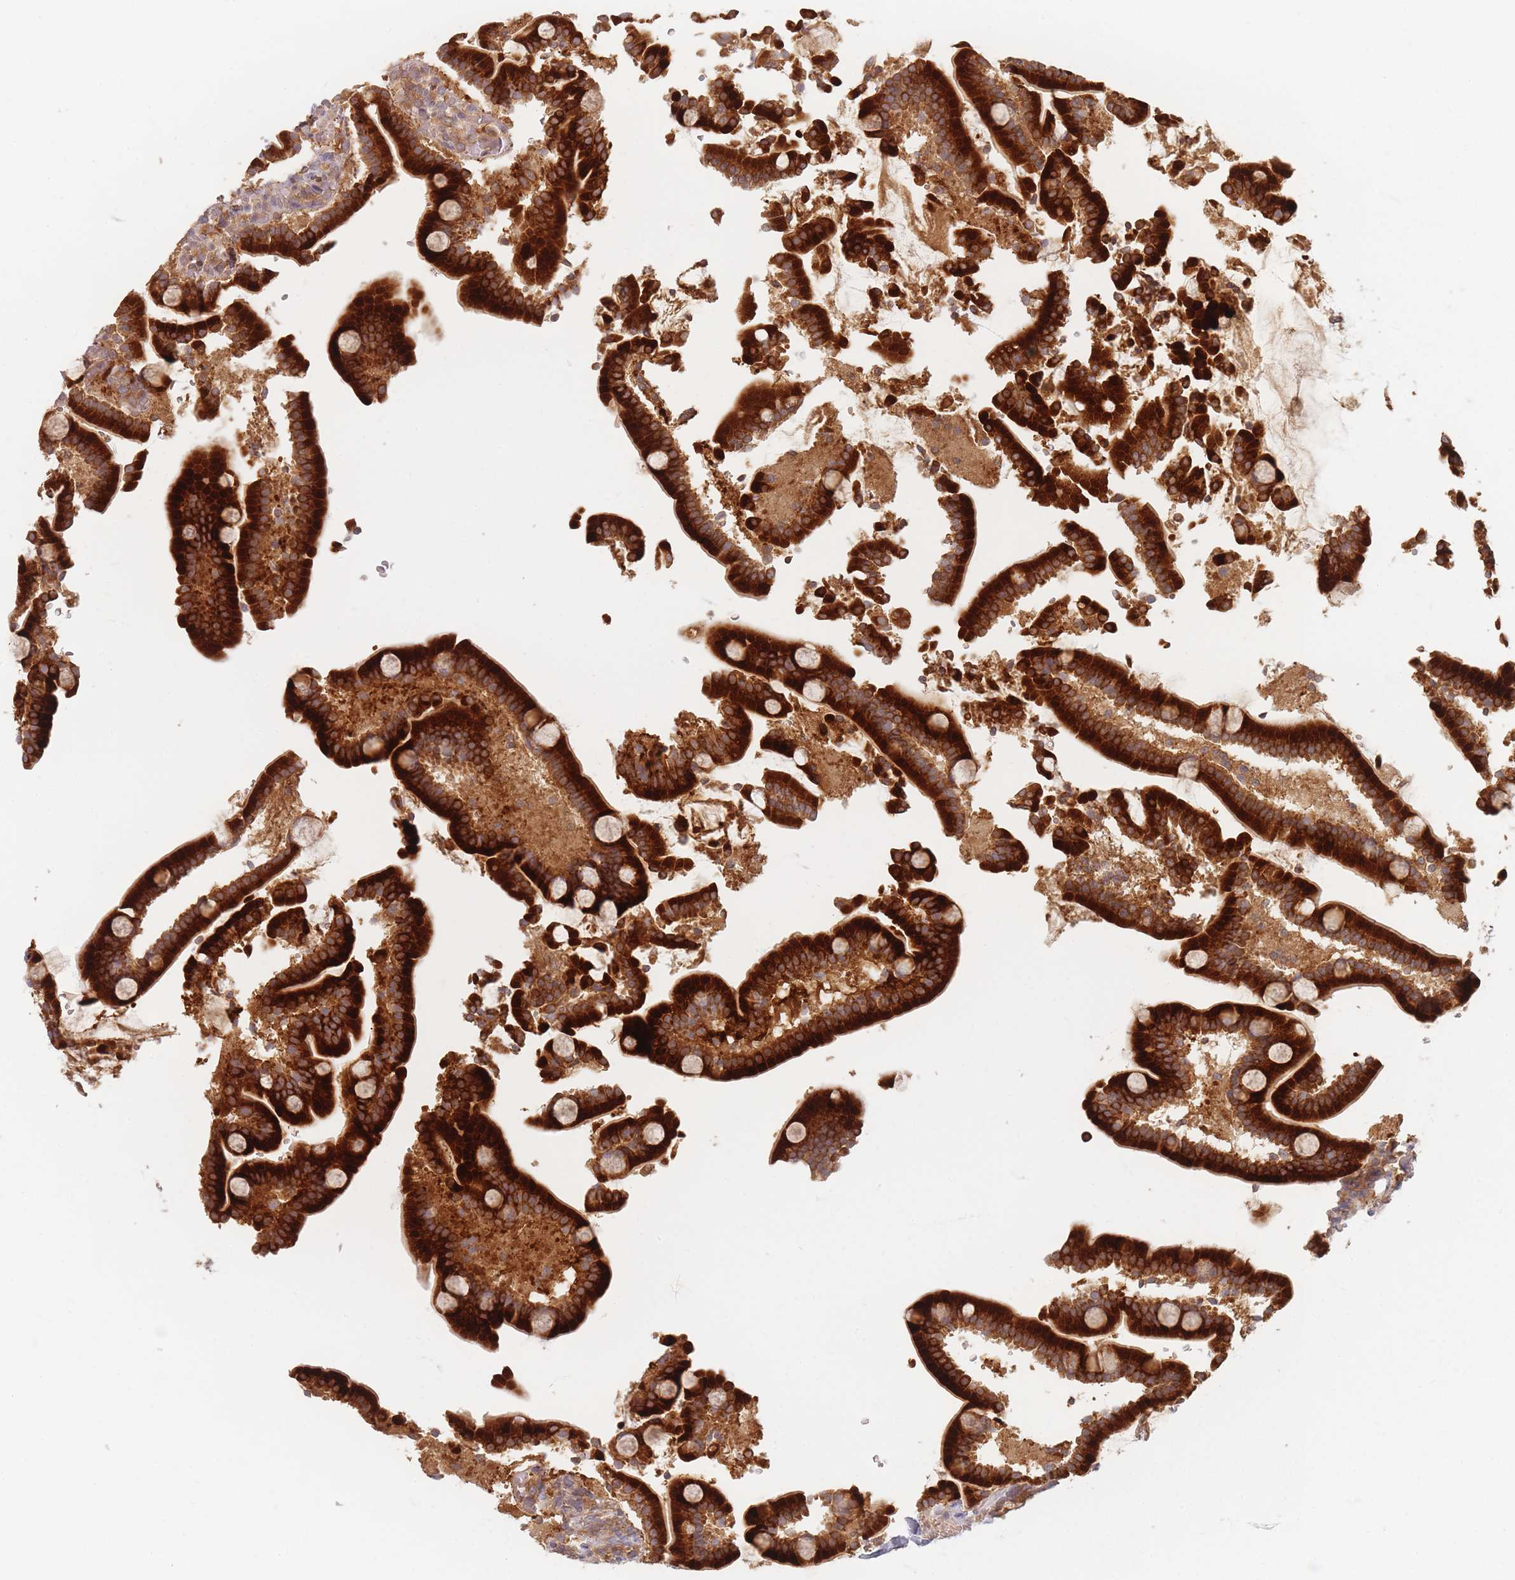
{"staining": {"intensity": "strong", "quantity": ">75%", "location": "cytoplasmic/membranous"}, "tissue": "duodenum", "cell_type": "Glandular cells", "image_type": "normal", "snomed": [{"axis": "morphology", "description": "Normal tissue, NOS"}, {"axis": "topography", "description": "Duodenum"}], "caption": "A high-resolution photomicrograph shows IHC staining of unremarkable duodenum, which displays strong cytoplasmic/membranous staining in about >75% of glandular cells. The protein is stained brown, and the nuclei are stained in blue (DAB IHC with brightfield microscopy, high magnification).", "gene": "SLC35F3", "patient": {"sex": "male", "age": 55}}